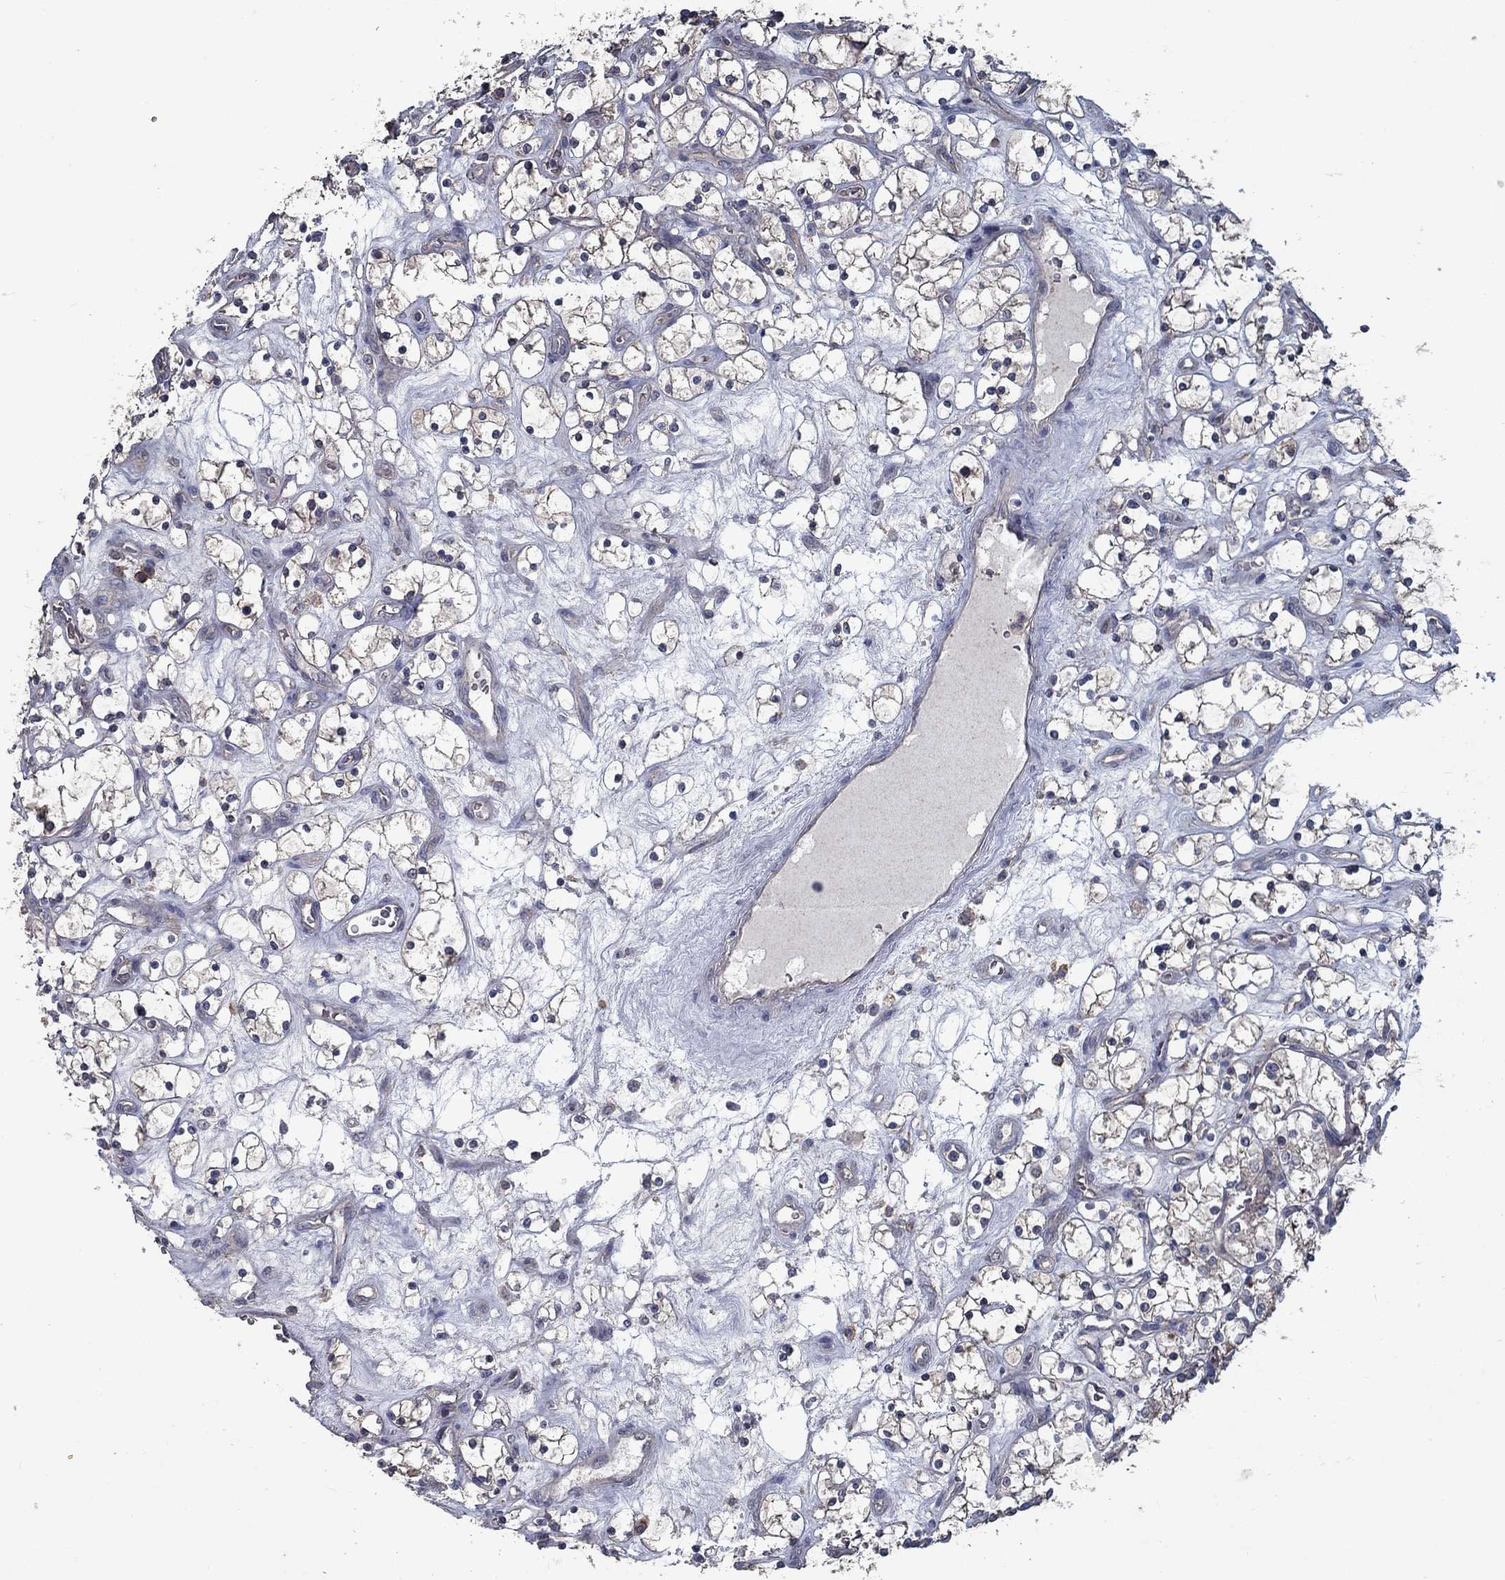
{"staining": {"intensity": "weak", "quantity": "25%-75%", "location": "cytoplasmic/membranous"}, "tissue": "renal cancer", "cell_type": "Tumor cells", "image_type": "cancer", "snomed": [{"axis": "morphology", "description": "Adenocarcinoma, NOS"}, {"axis": "topography", "description": "Kidney"}], "caption": "Weak cytoplasmic/membranous staining is appreciated in about 25%-75% of tumor cells in renal cancer (adenocarcinoma).", "gene": "SLC44A1", "patient": {"sex": "female", "age": 69}}